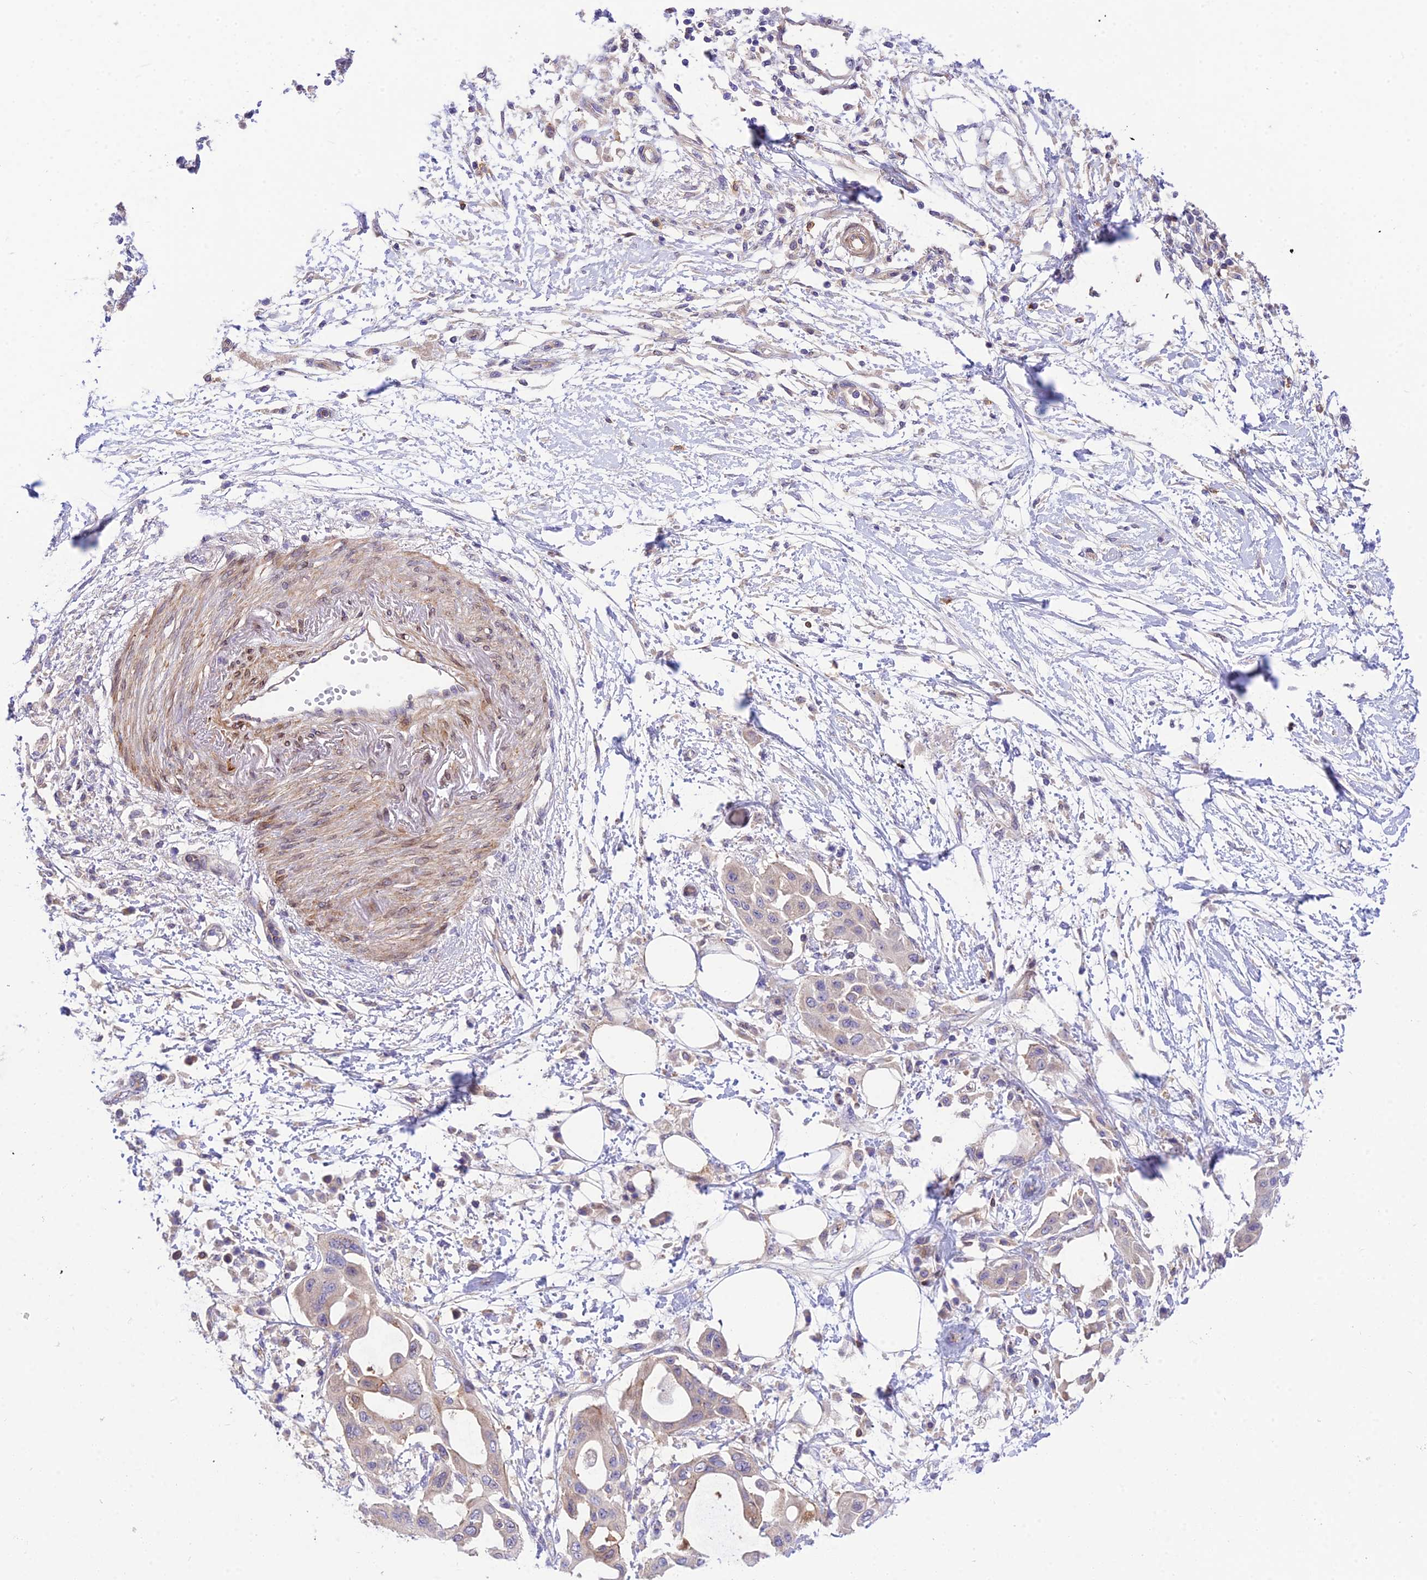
{"staining": {"intensity": "weak", "quantity": "25%-75%", "location": "cytoplasmic/membranous"}, "tissue": "pancreatic cancer", "cell_type": "Tumor cells", "image_type": "cancer", "snomed": [{"axis": "morphology", "description": "Adenocarcinoma, NOS"}, {"axis": "topography", "description": "Pancreas"}], "caption": "Pancreatic adenocarcinoma stained with IHC shows weak cytoplasmic/membranous expression in about 25%-75% of tumor cells.", "gene": "TRIM43B", "patient": {"sex": "male", "age": 68}}